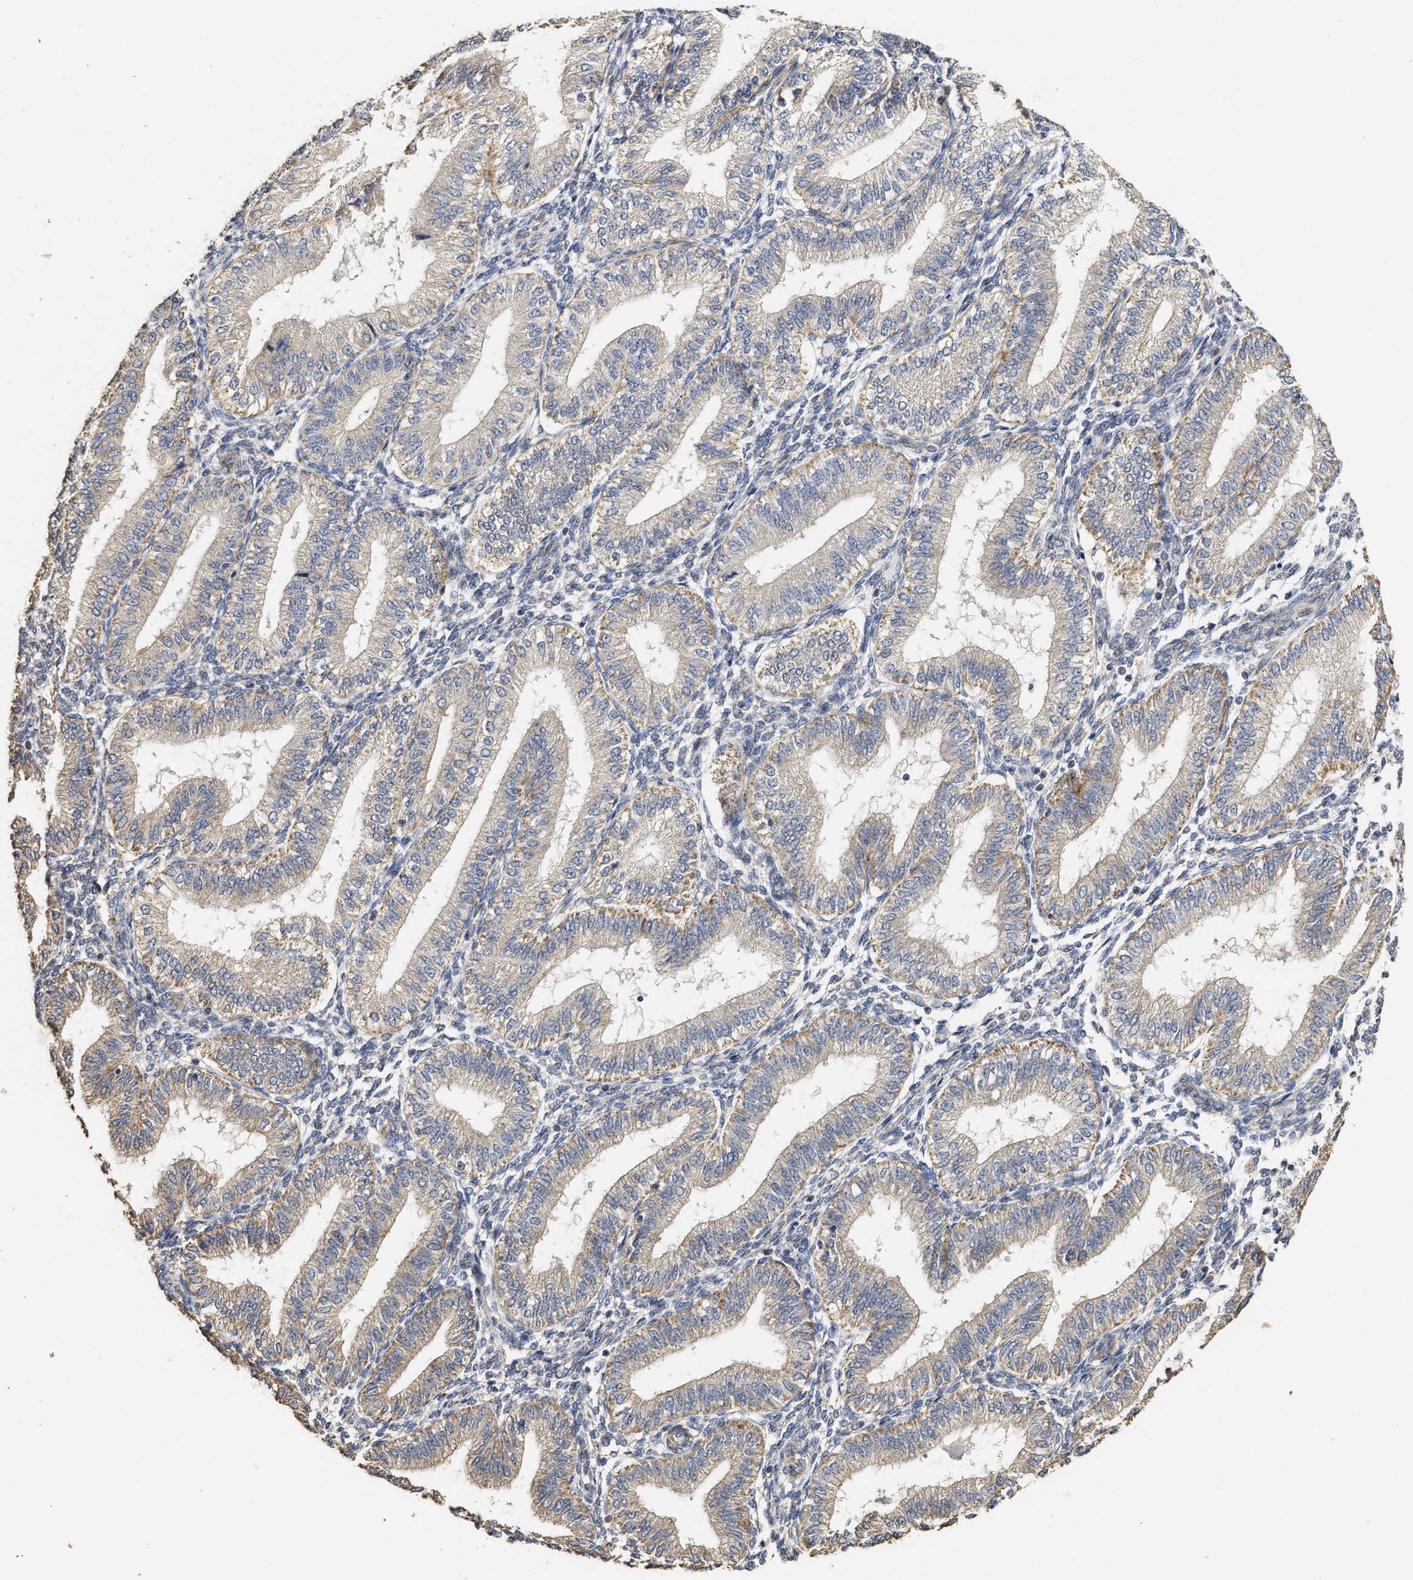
{"staining": {"intensity": "negative", "quantity": "none", "location": "none"}, "tissue": "endometrium", "cell_type": "Cells in endometrial stroma", "image_type": "normal", "snomed": [{"axis": "morphology", "description": "Normal tissue, NOS"}, {"axis": "topography", "description": "Endometrium"}], "caption": "Immunohistochemistry (IHC) photomicrograph of unremarkable endometrium: endometrium stained with DAB reveals no significant protein expression in cells in endometrial stroma.", "gene": "NAV1", "patient": {"sex": "female", "age": 39}}